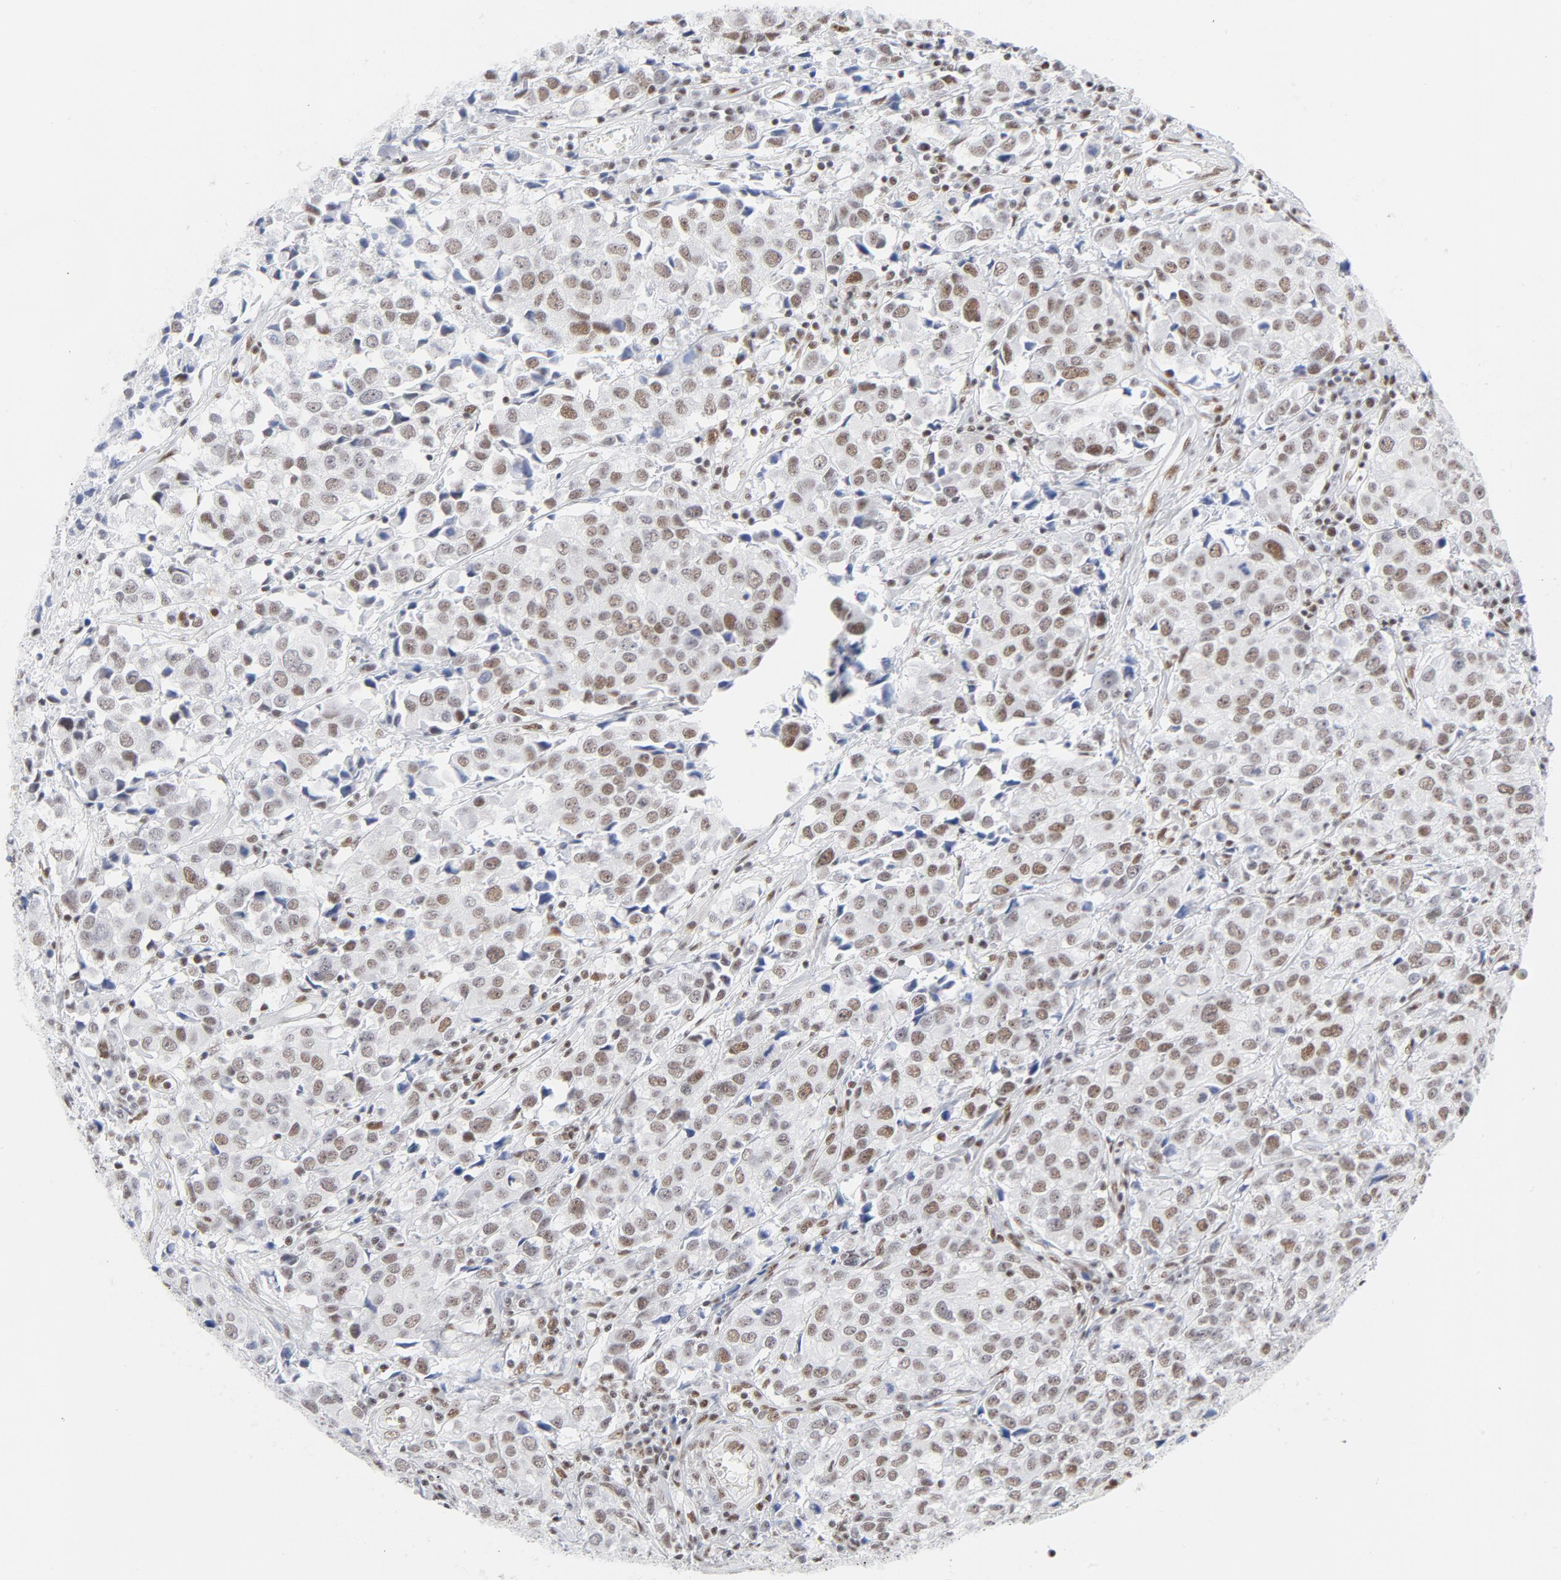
{"staining": {"intensity": "moderate", "quantity": "25%-75%", "location": "nuclear"}, "tissue": "urothelial cancer", "cell_type": "Tumor cells", "image_type": "cancer", "snomed": [{"axis": "morphology", "description": "Urothelial carcinoma, High grade"}, {"axis": "topography", "description": "Urinary bladder"}], "caption": "There is medium levels of moderate nuclear expression in tumor cells of high-grade urothelial carcinoma, as demonstrated by immunohistochemical staining (brown color).", "gene": "ATF2", "patient": {"sex": "female", "age": 75}}